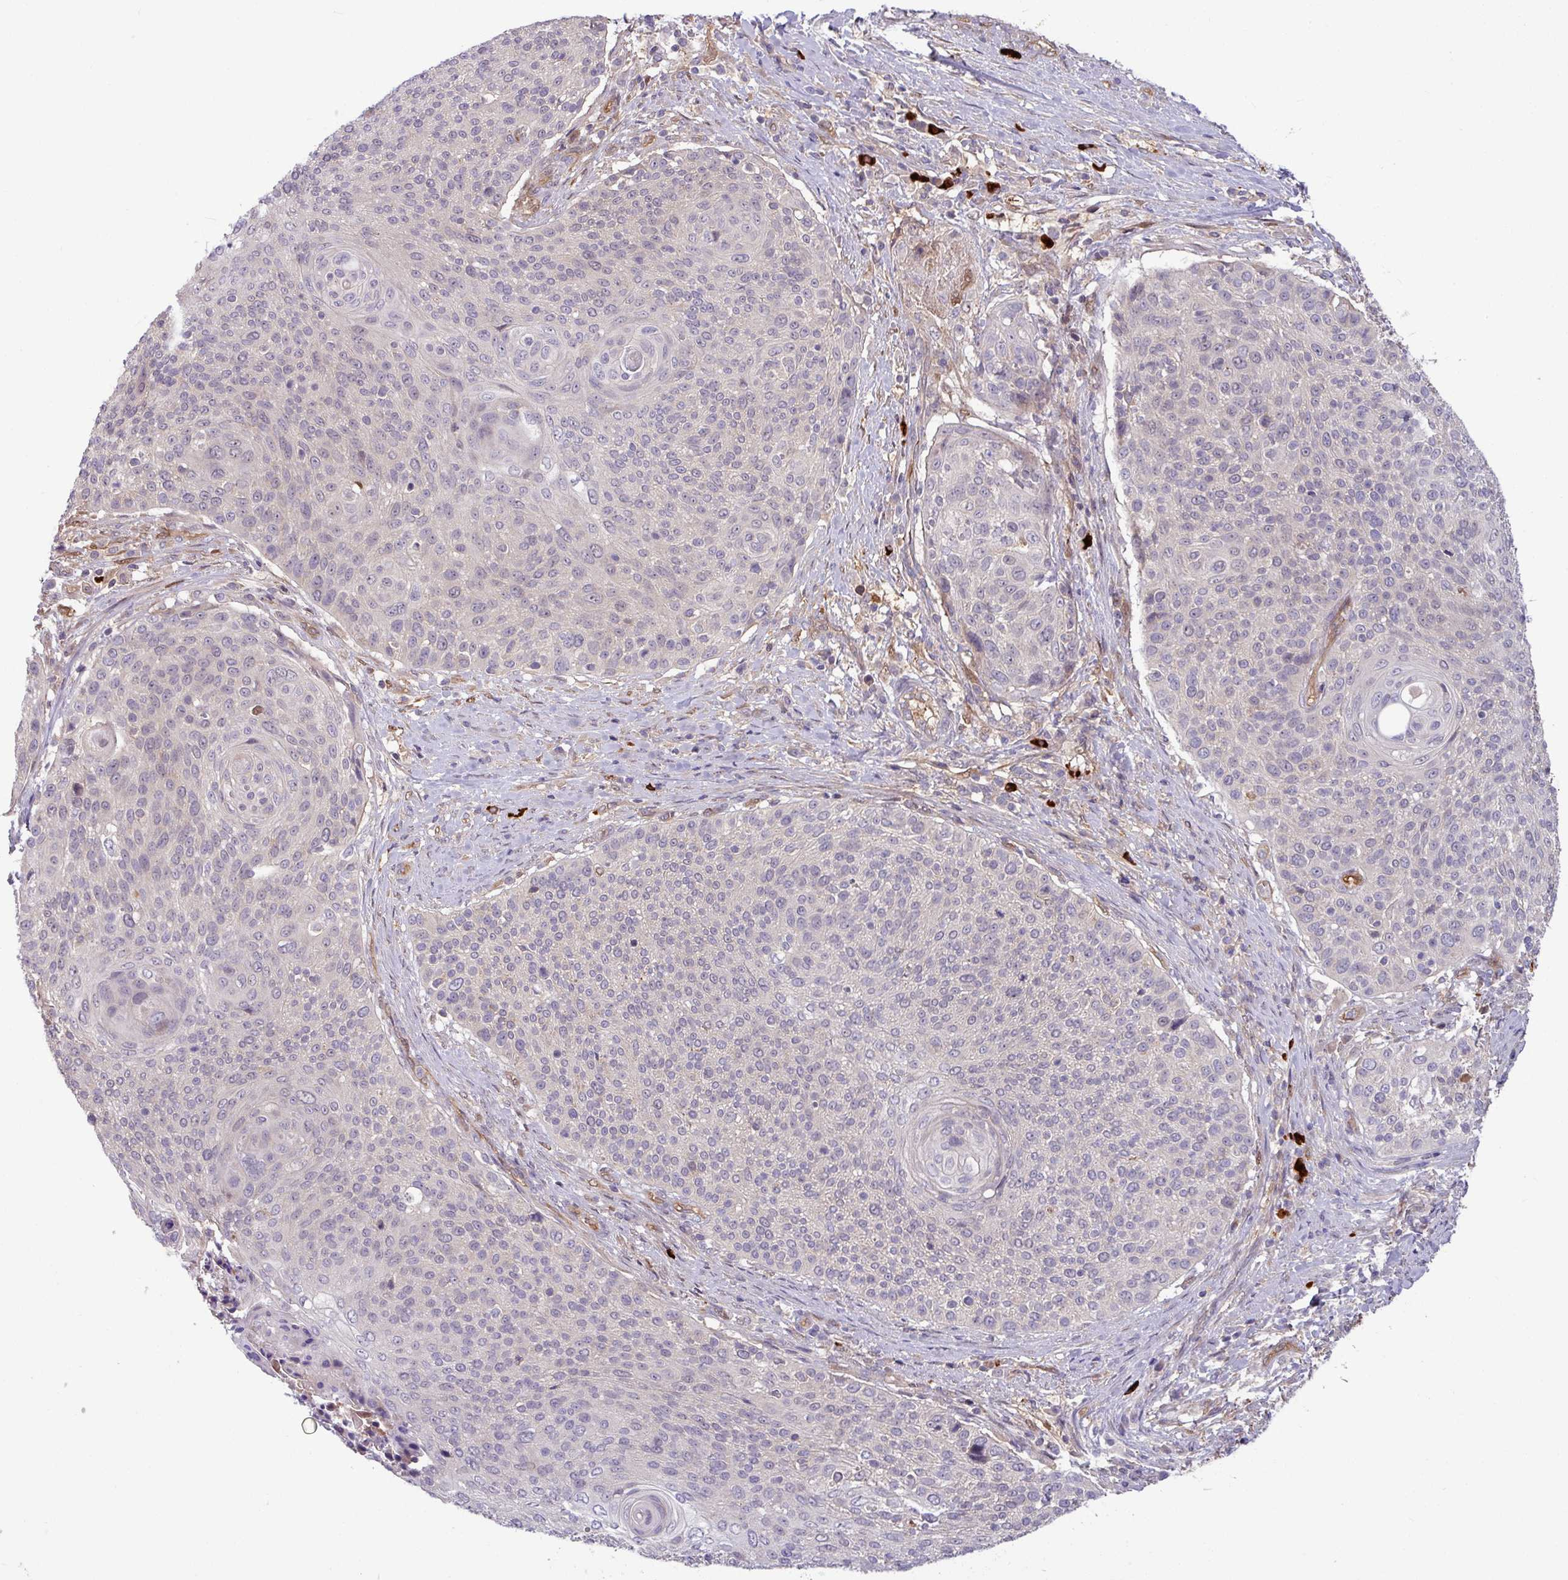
{"staining": {"intensity": "negative", "quantity": "none", "location": "none"}, "tissue": "cervical cancer", "cell_type": "Tumor cells", "image_type": "cancer", "snomed": [{"axis": "morphology", "description": "Squamous cell carcinoma, NOS"}, {"axis": "topography", "description": "Cervix"}], "caption": "IHC micrograph of neoplastic tissue: human cervical squamous cell carcinoma stained with DAB displays no significant protein expression in tumor cells. (DAB (3,3'-diaminobenzidine) immunohistochemistry visualized using brightfield microscopy, high magnification).", "gene": "B4GALNT4", "patient": {"sex": "female", "age": 31}}